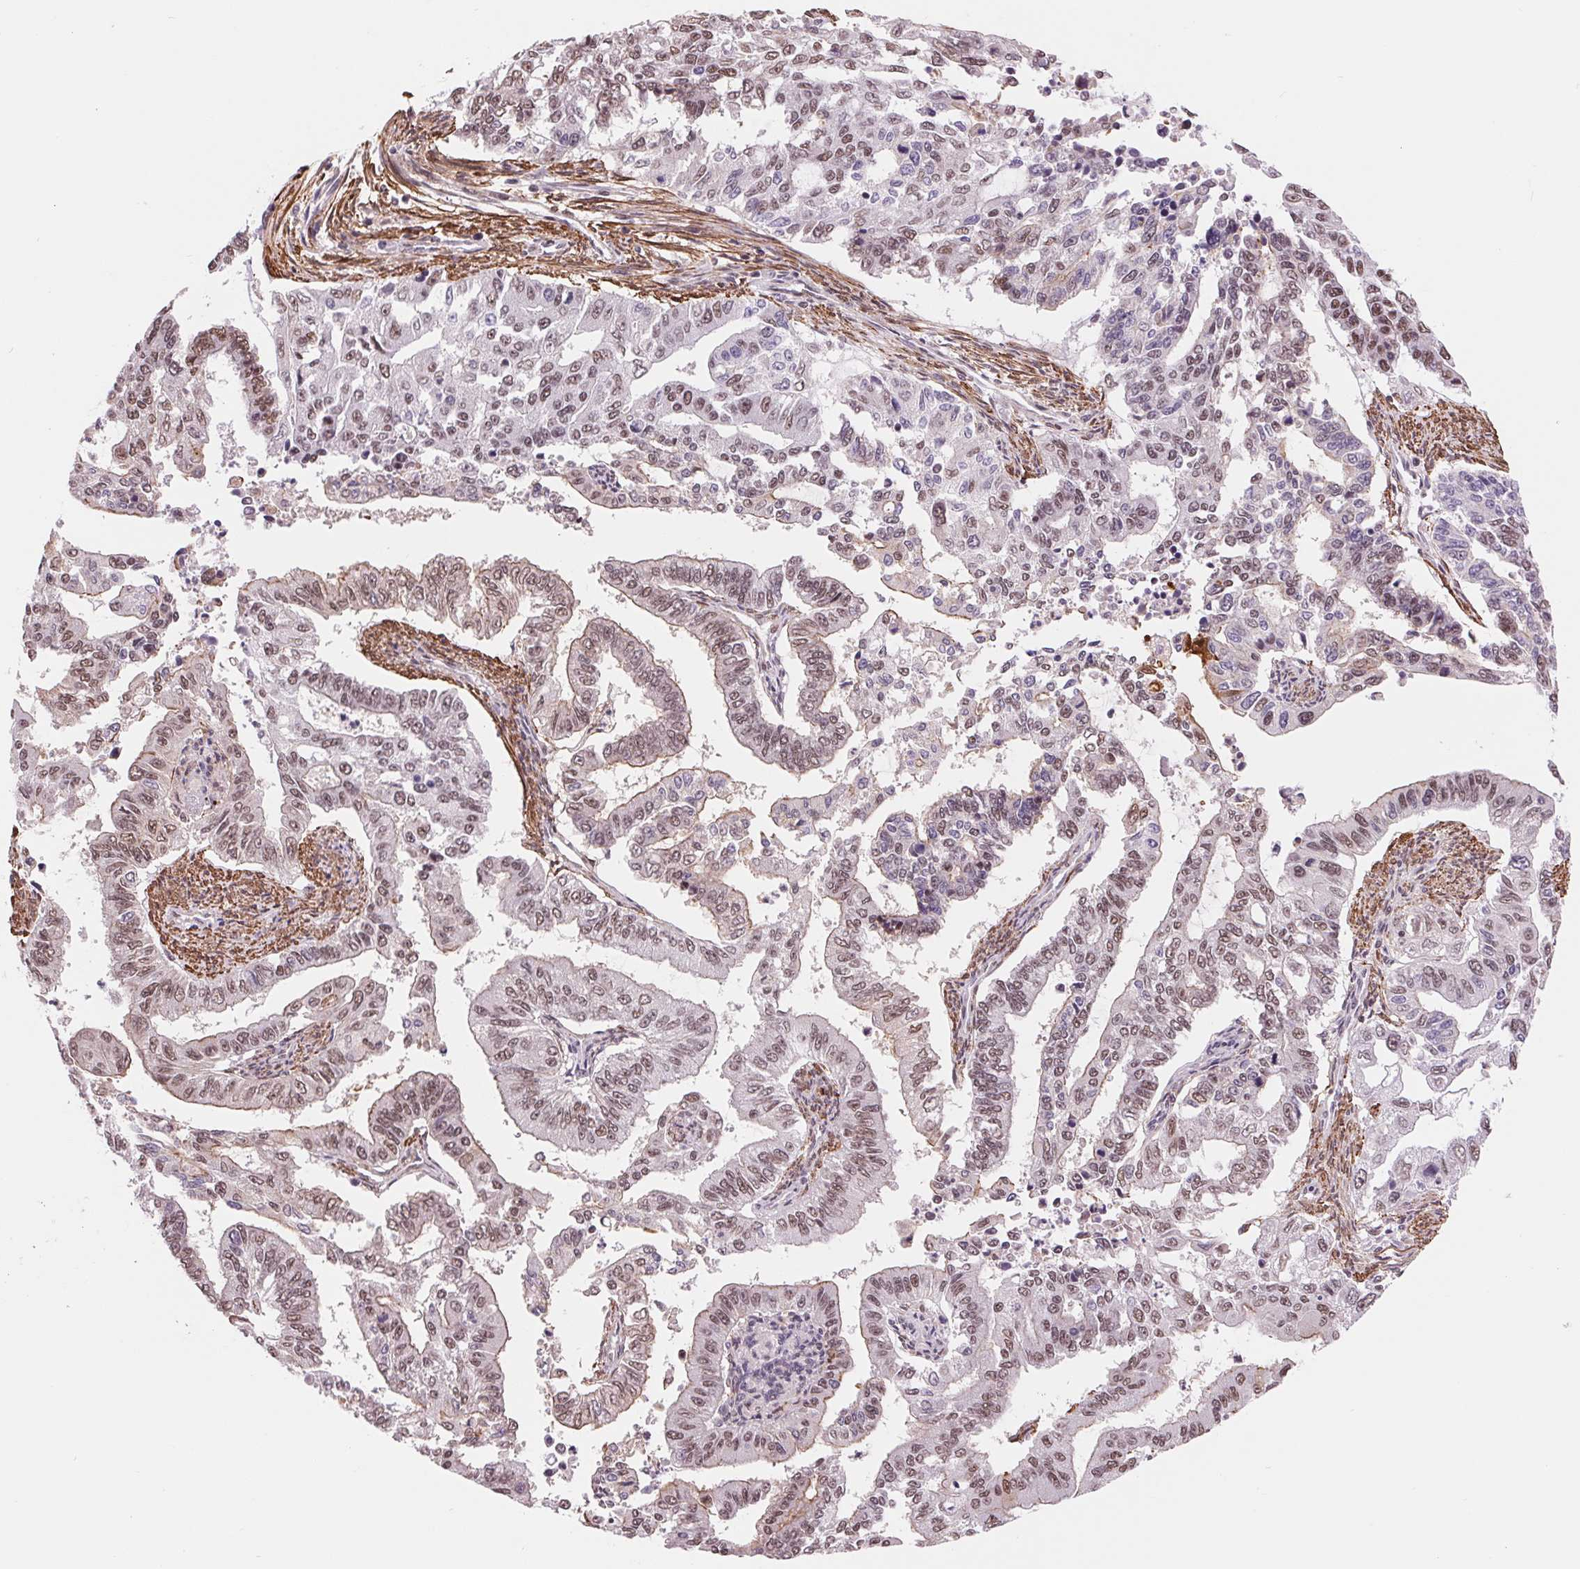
{"staining": {"intensity": "moderate", "quantity": ">75%", "location": "nuclear"}, "tissue": "endometrial cancer", "cell_type": "Tumor cells", "image_type": "cancer", "snomed": [{"axis": "morphology", "description": "Adenocarcinoma, NOS"}, {"axis": "topography", "description": "Uterus"}], "caption": "Endometrial cancer (adenocarcinoma) was stained to show a protein in brown. There is medium levels of moderate nuclear positivity in approximately >75% of tumor cells.", "gene": "BCAT1", "patient": {"sex": "female", "age": 59}}